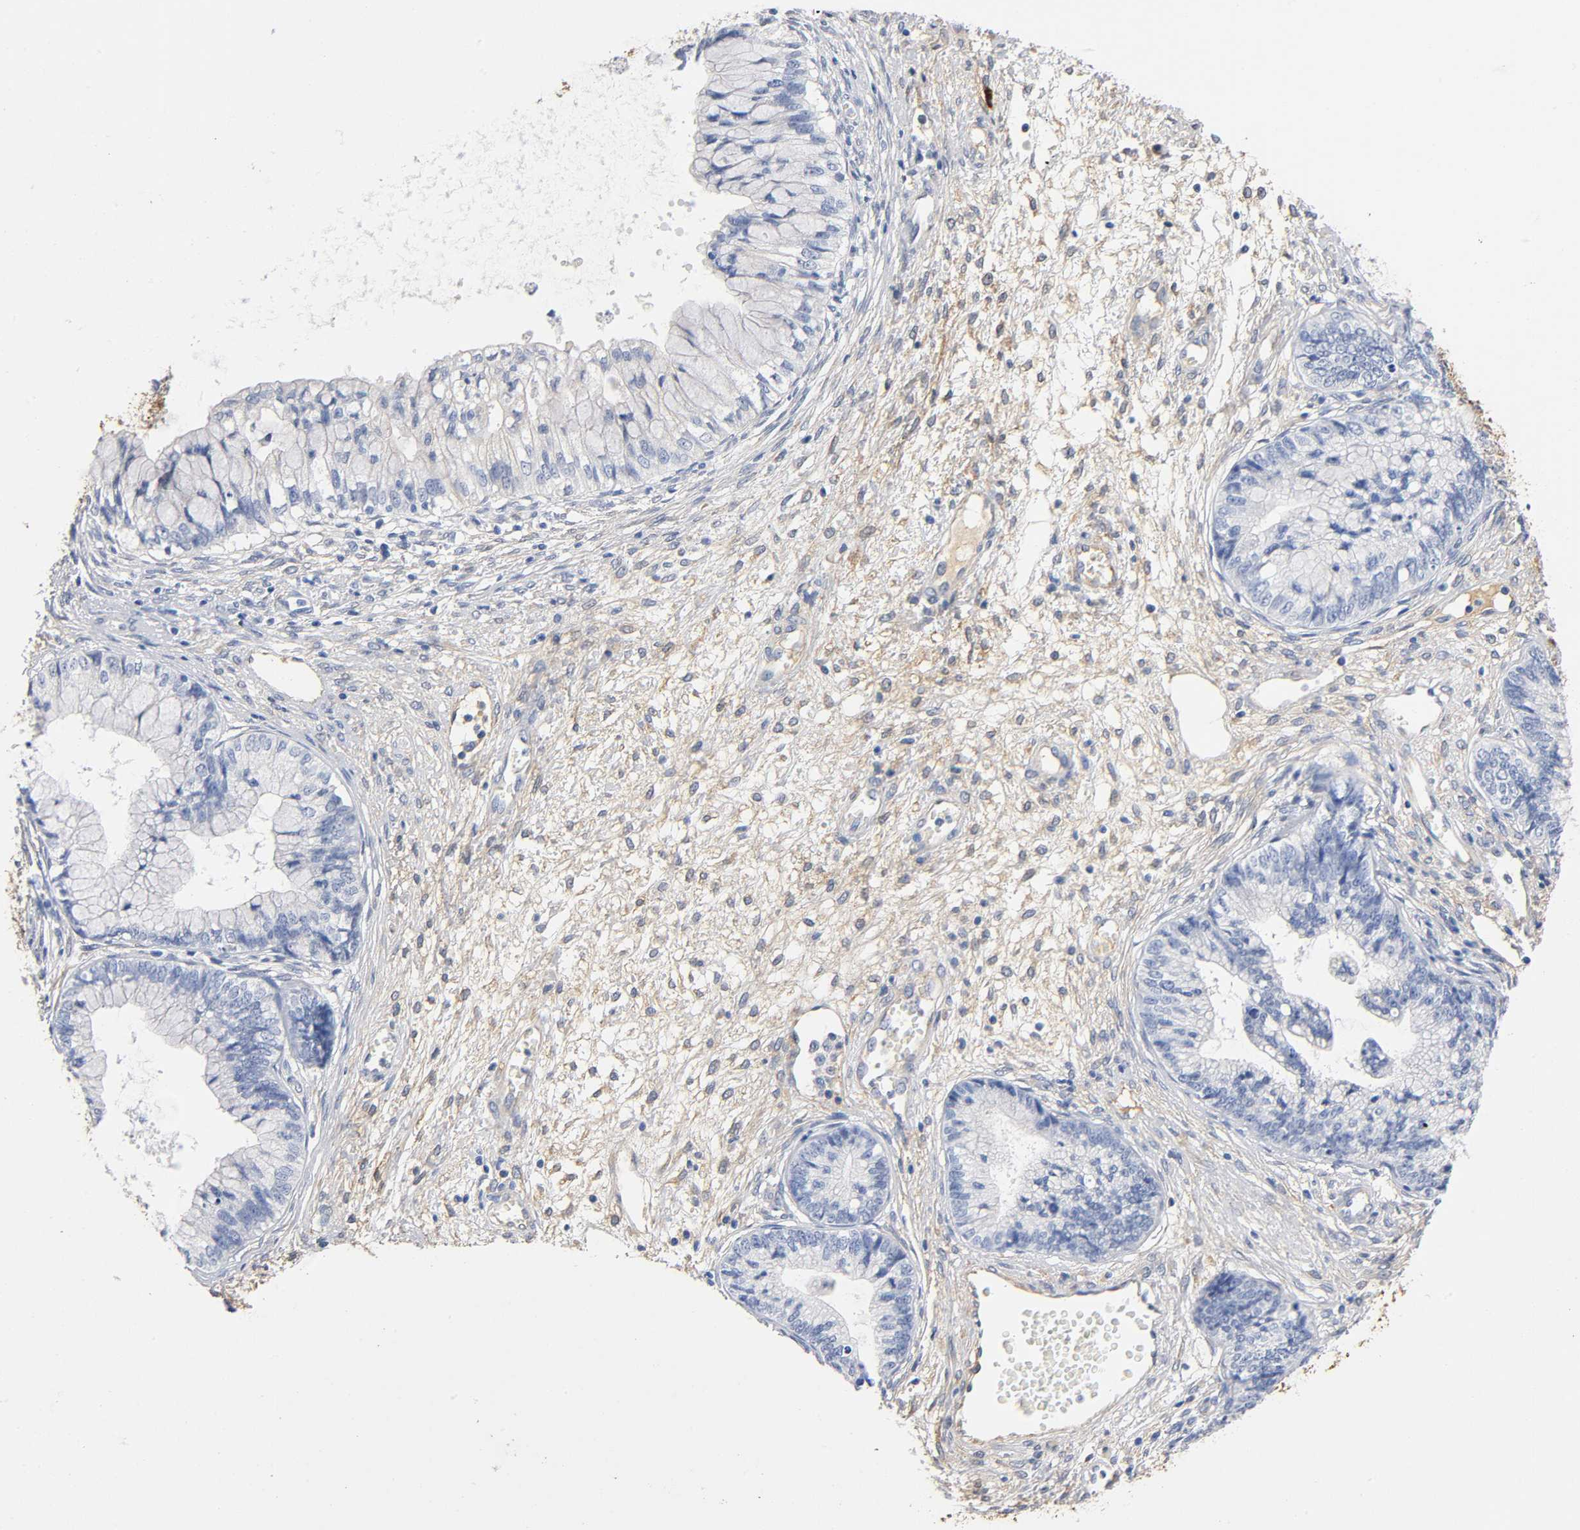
{"staining": {"intensity": "negative", "quantity": "none", "location": "none"}, "tissue": "cervical cancer", "cell_type": "Tumor cells", "image_type": "cancer", "snomed": [{"axis": "morphology", "description": "Adenocarcinoma, NOS"}, {"axis": "topography", "description": "Cervix"}], "caption": "IHC of human cervical adenocarcinoma displays no expression in tumor cells. The staining was performed using DAB to visualize the protein expression in brown, while the nuclei were stained in blue with hematoxylin (Magnification: 20x).", "gene": "TNC", "patient": {"sex": "female", "age": 44}}